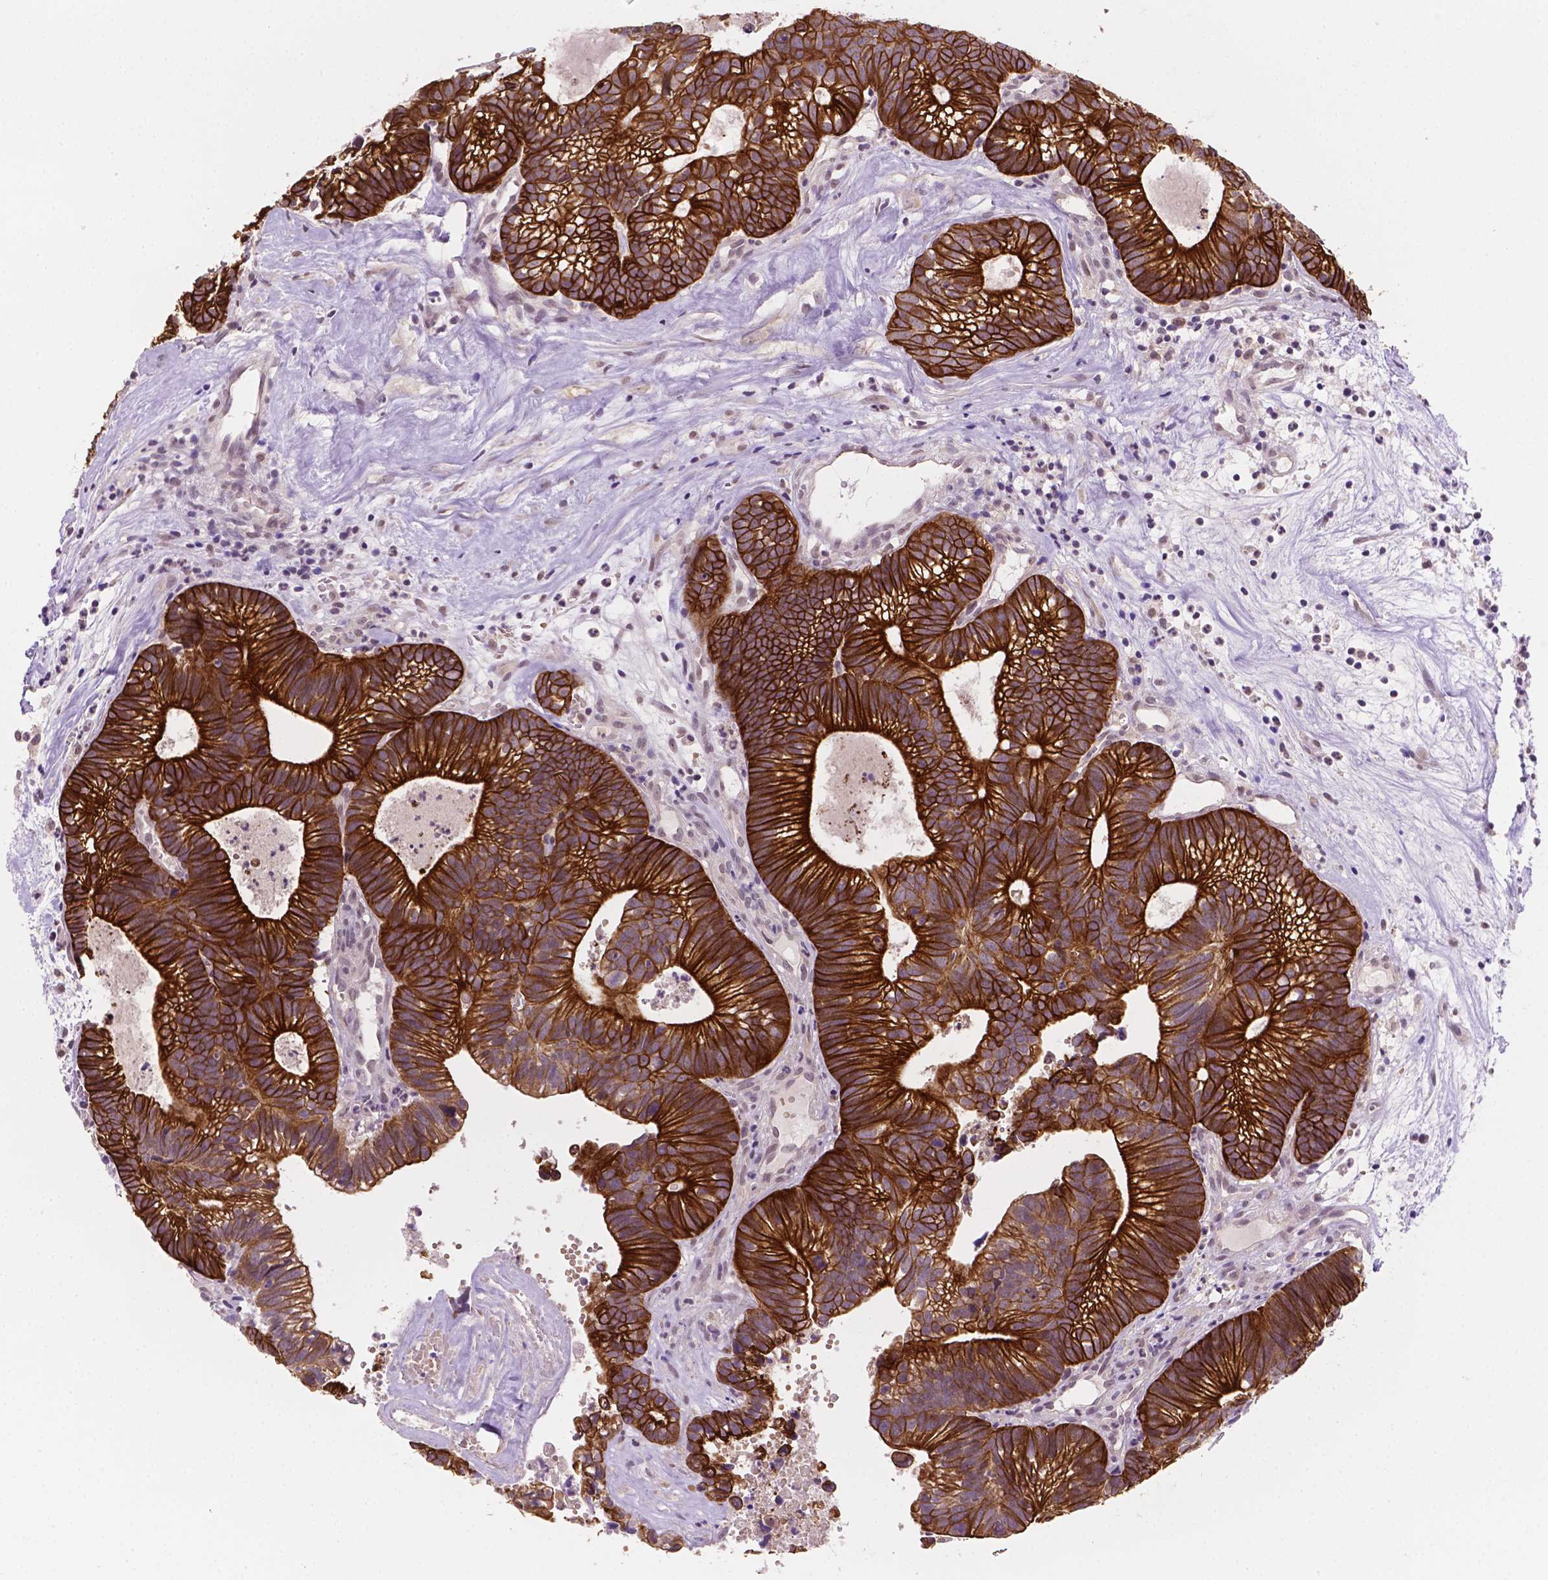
{"staining": {"intensity": "strong", "quantity": ">75%", "location": "cytoplasmic/membranous"}, "tissue": "head and neck cancer", "cell_type": "Tumor cells", "image_type": "cancer", "snomed": [{"axis": "morphology", "description": "Adenocarcinoma, NOS"}, {"axis": "topography", "description": "Head-Neck"}], "caption": "Immunohistochemistry (DAB) staining of head and neck cancer displays strong cytoplasmic/membranous protein positivity in approximately >75% of tumor cells.", "gene": "SHLD3", "patient": {"sex": "male", "age": 62}}